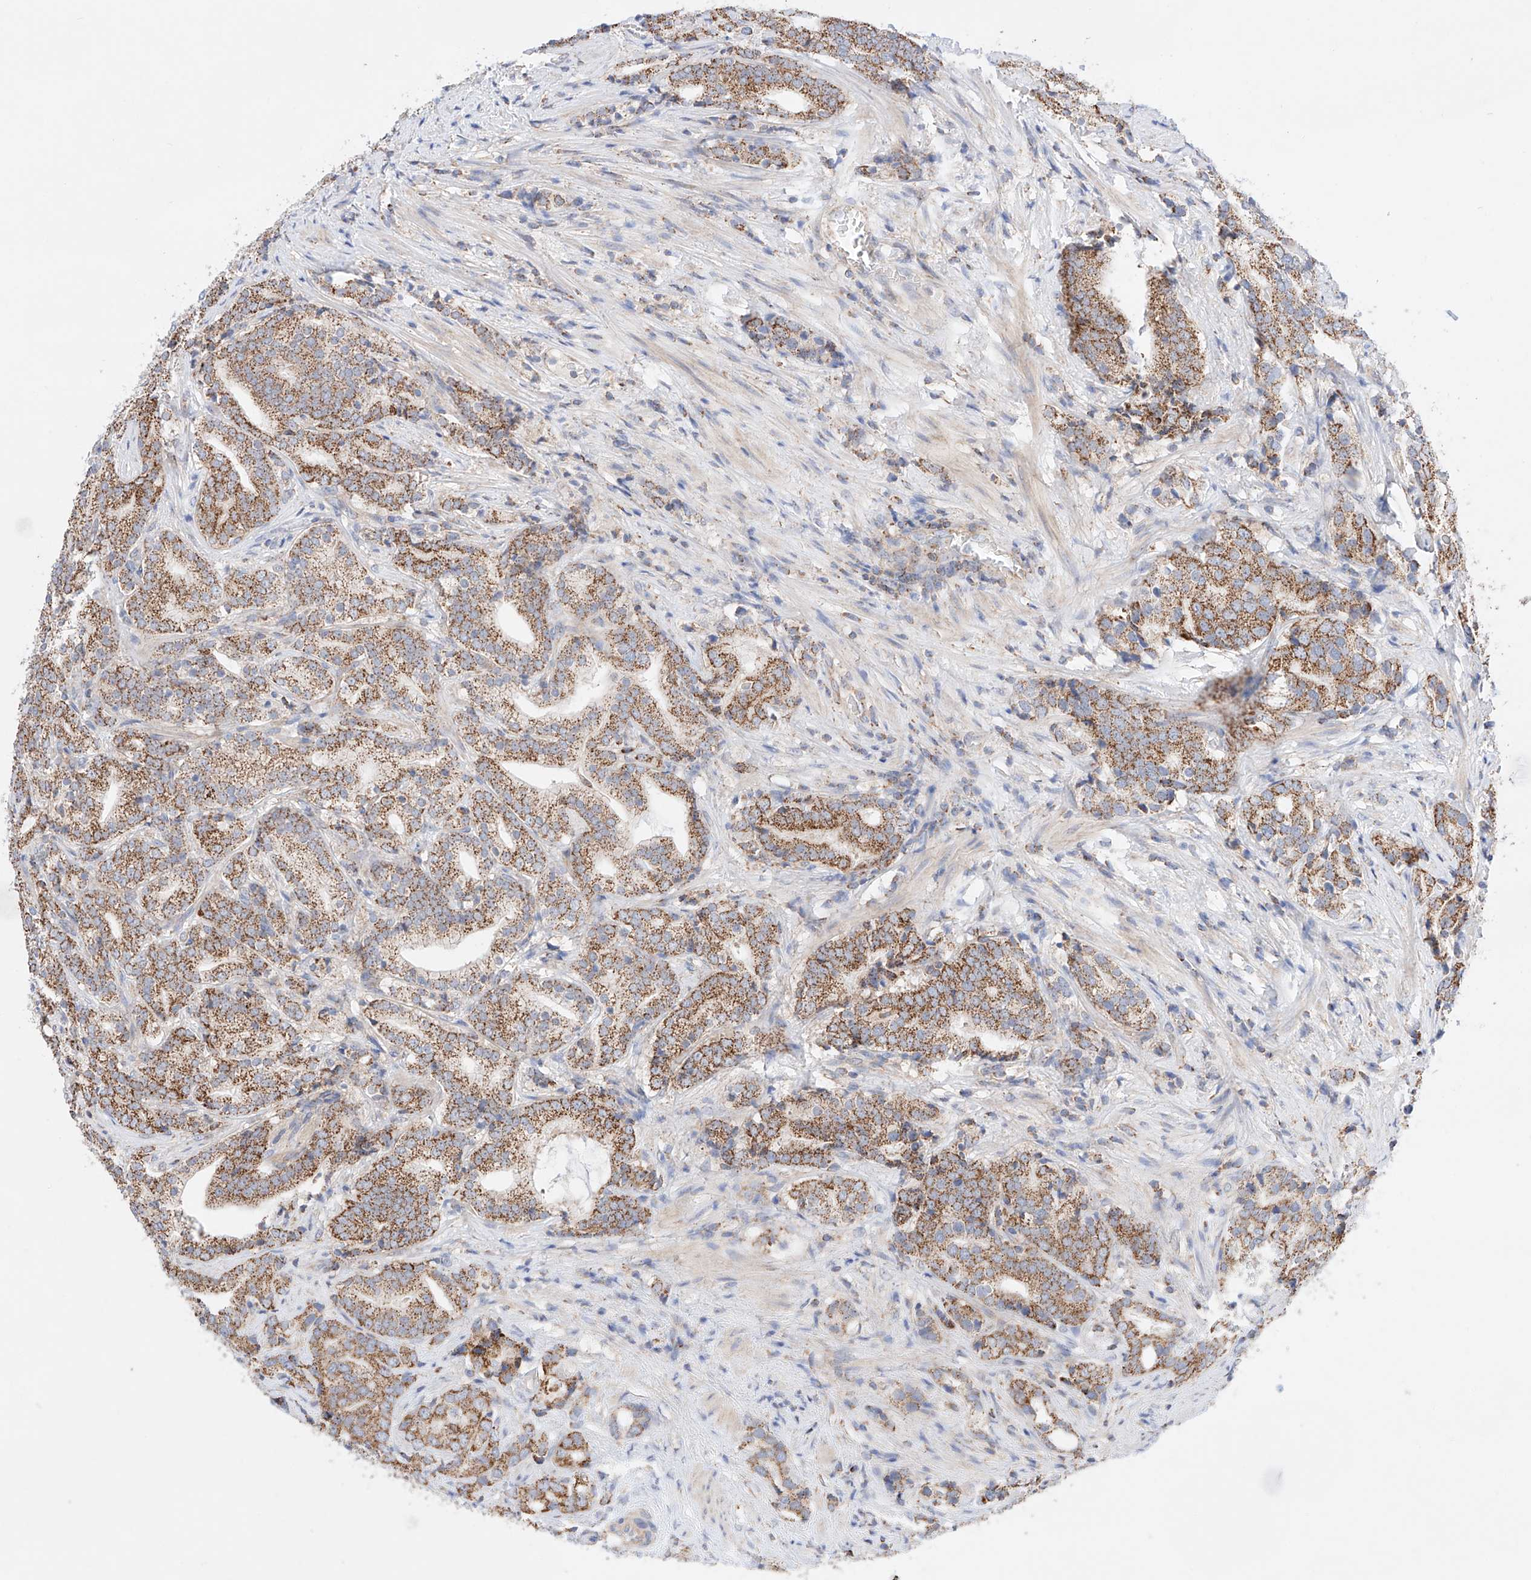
{"staining": {"intensity": "moderate", "quantity": ">75%", "location": "cytoplasmic/membranous"}, "tissue": "prostate cancer", "cell_type": "Tumor cells", "image_type": "cancer", "snomed": [{"axis": "morphology", "description": "Adenocarcinoma, High grade"}, {"axis": "topography", "description": "Prostate"}], "caption": "Brown immunohistochemical staining in prostate adenocarcinoma (high-grade) demonstrates moderate cytoplasmic/membranous positivity in approximately >75% of tumor cells.", "gene": "KTI12", "patient": {"sex": "male", "age": 57}}